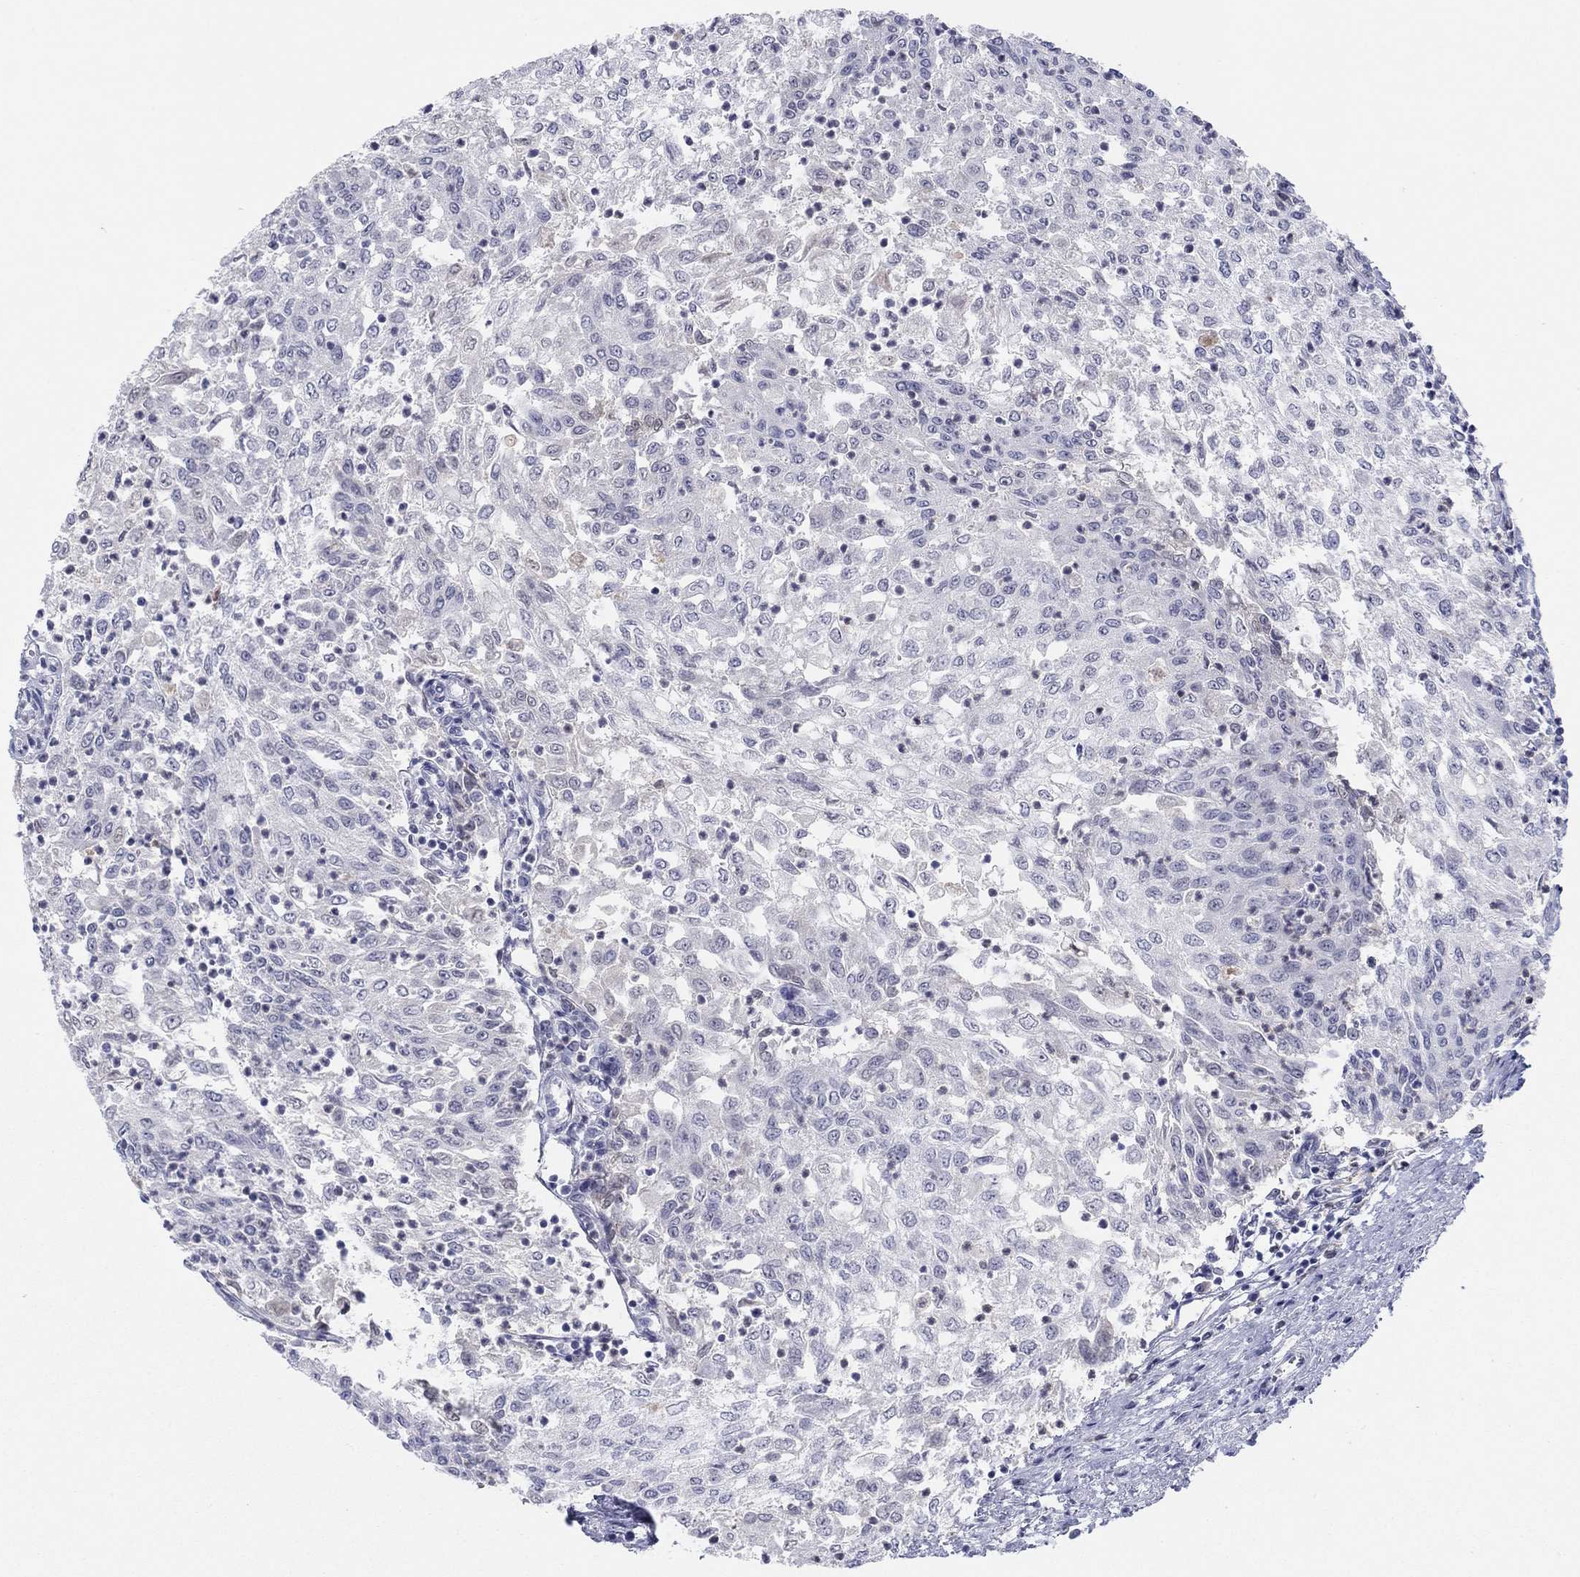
{"staining": {"intensity": "weak", "quantity": "<25%", "location": "cytoplasmic/membranous,nuclear"}, "tissue": "urothelial cancer", "cell_type": "Tumor cells", "image_type": "cancer", "snomed": [{"axis": "morphology", "description": "Urothelial carcinoma, Low grade"}, {"axis": "topography", "description": "Urinary bladder"}], "caption": "This is an IHC photomicrograph of human low-grade urothelial carcinoma. There is no expression in tumor cells.", "gene": "PDXK", "patient": {"sex": "male", "age": 78}}